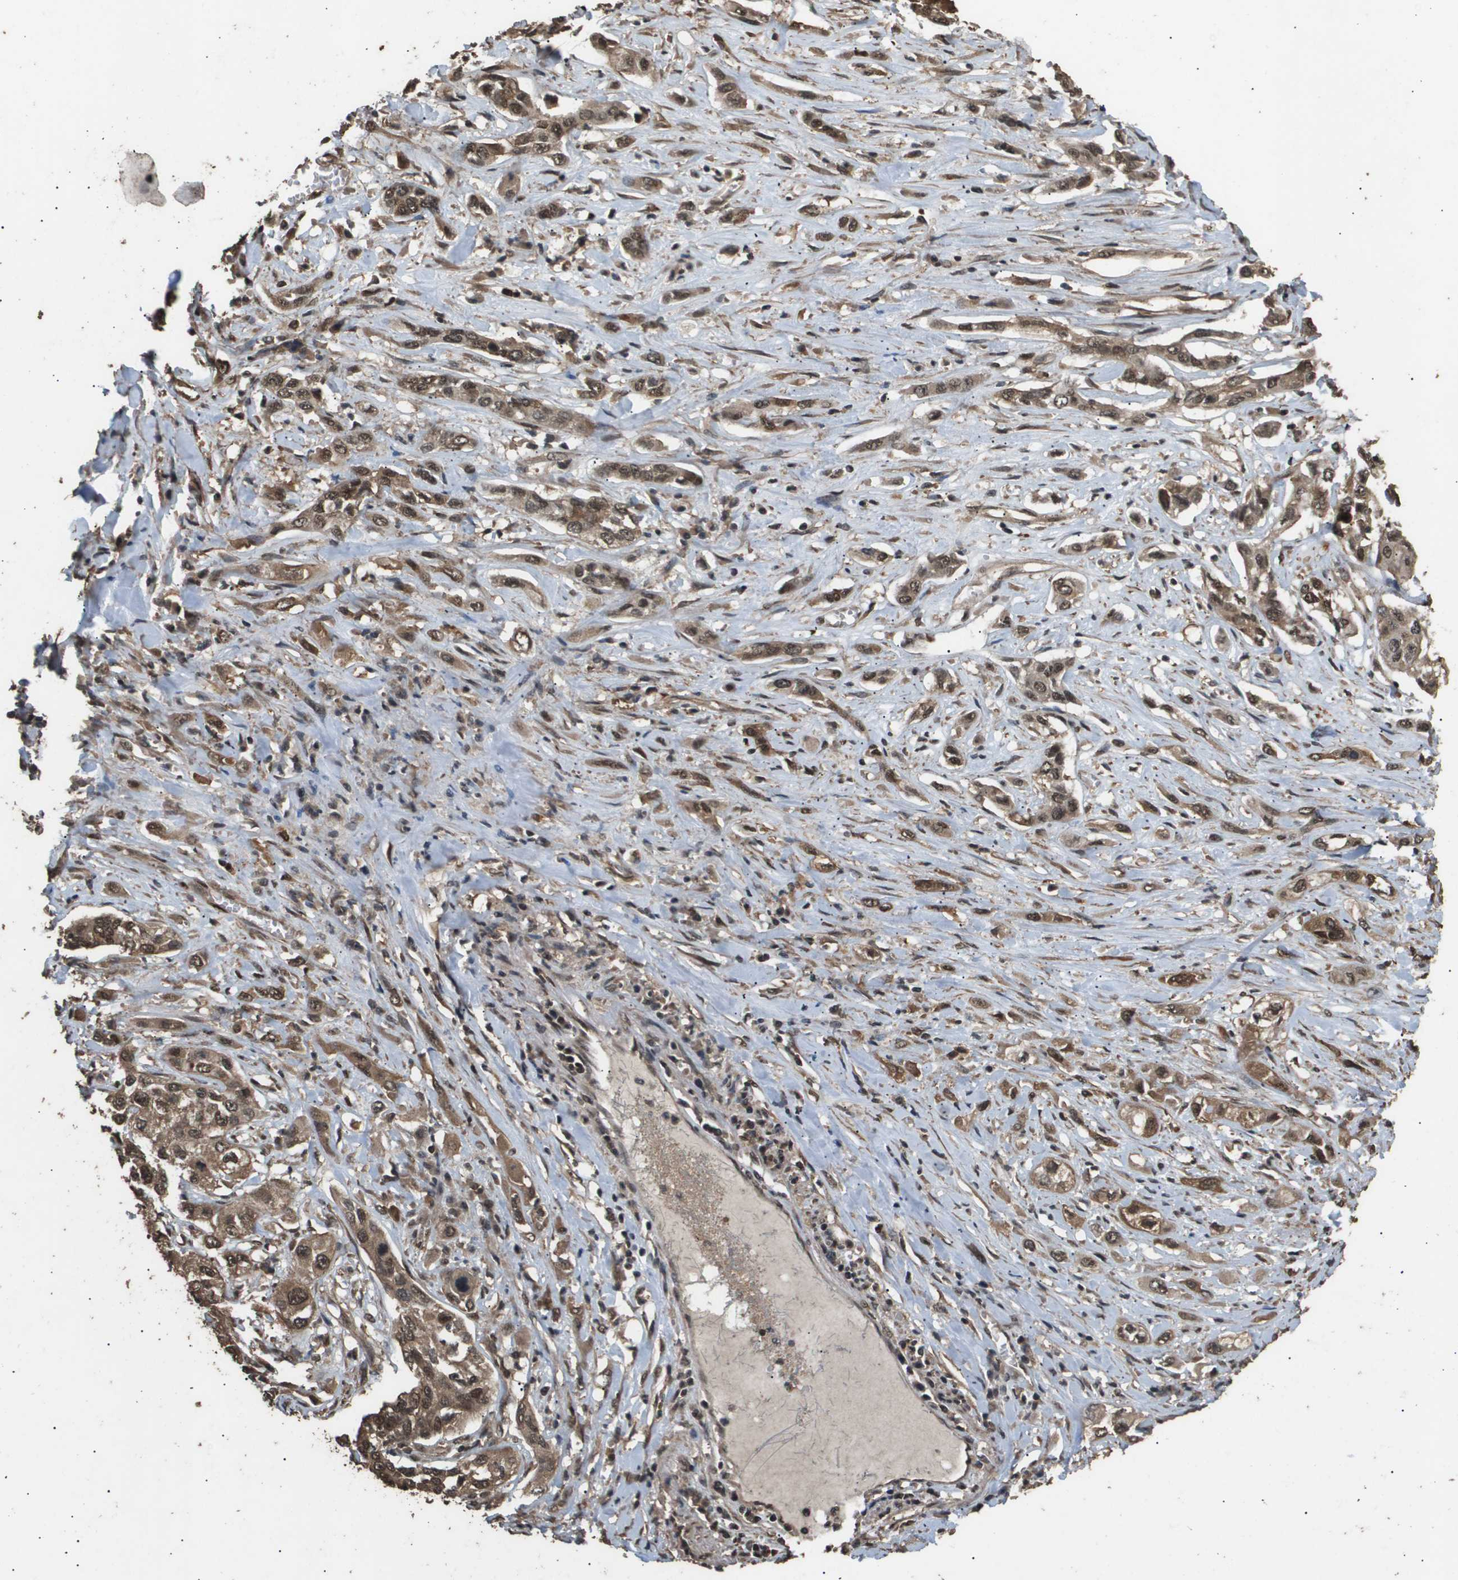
{"staining": {"intensity": "moderate", "quantity": ">75%", "location": "cytoplasmic/membranous,nuclear"}, "tissue": "lung cancer", "cell_type": "Tumor cells", "image_type": "cancer", "snomed": [{"axis": "morphology", "description": "Squamous cell carcinoma, NOS"}, {"axis": "topography", "description": "Lung"}], "caption": "Lung squamous cell carcinoma was stained to show a protein in brown. There is medium levels of moderate cytoplasmic/membranous and nuclear staining in about >75% of tumor cells.", "gene": "ING1", "patient": {"sex": "male", "age": 71}}